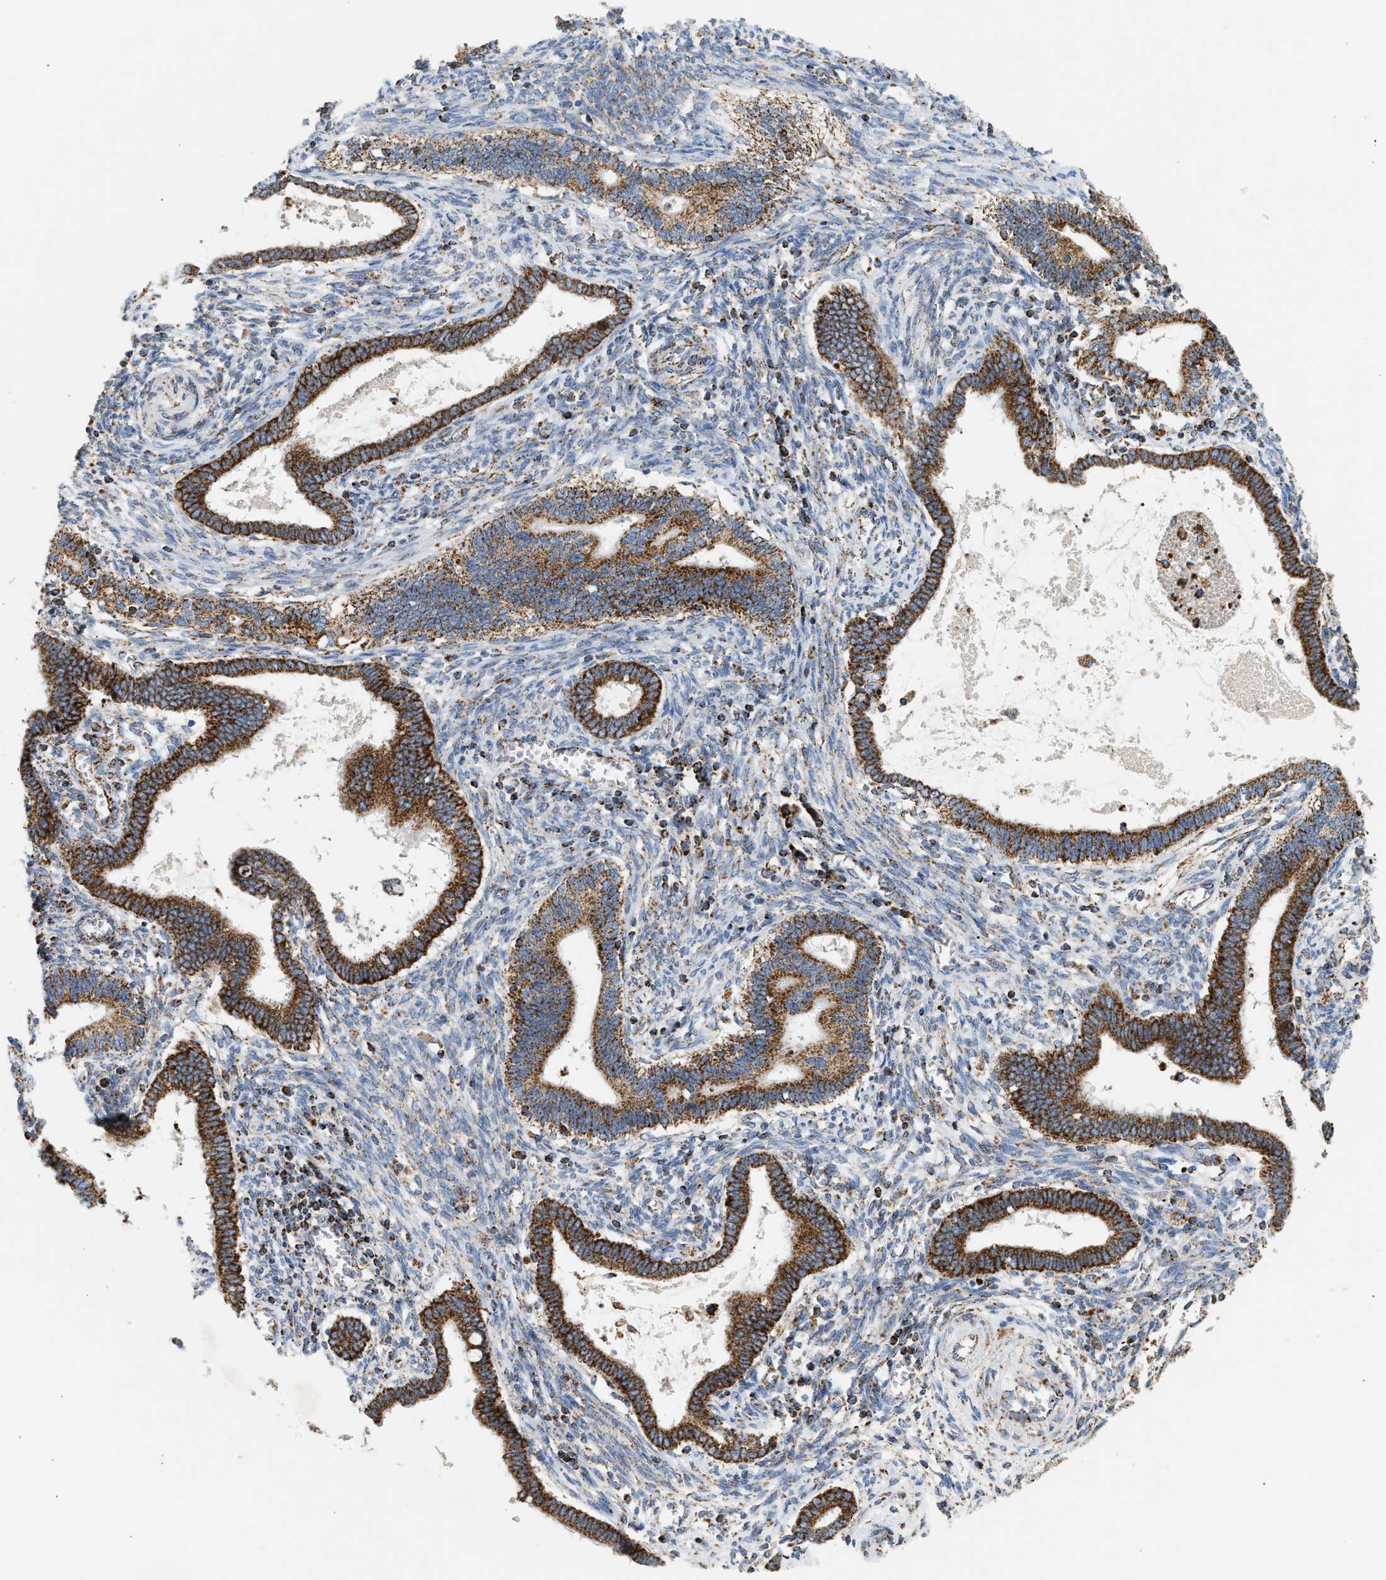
{"staining": {"intensity": "strong", "quantity": ">75%", "location": "cytoplasmic/membranous"}, "tissue": "cervical cancer", "cell_type": "Tumor cells", "image_type": "cancer", "snomed": [{"axis": "morphology", "description": "Adenocarcinoma, NOS"}, {"axis": "topography", "description": "Cervix"}], "caption": "Immunohistochemistry (IHC) micrograph of human adenocarcinoma (cervical) stained for a protein (brown), which exhibits high levels of strong cytoplasmic/membranous positivity in approximately >75% of tumor cells.", "gene": "OGDH", "patient": {"sex": "female", "age": 44}}